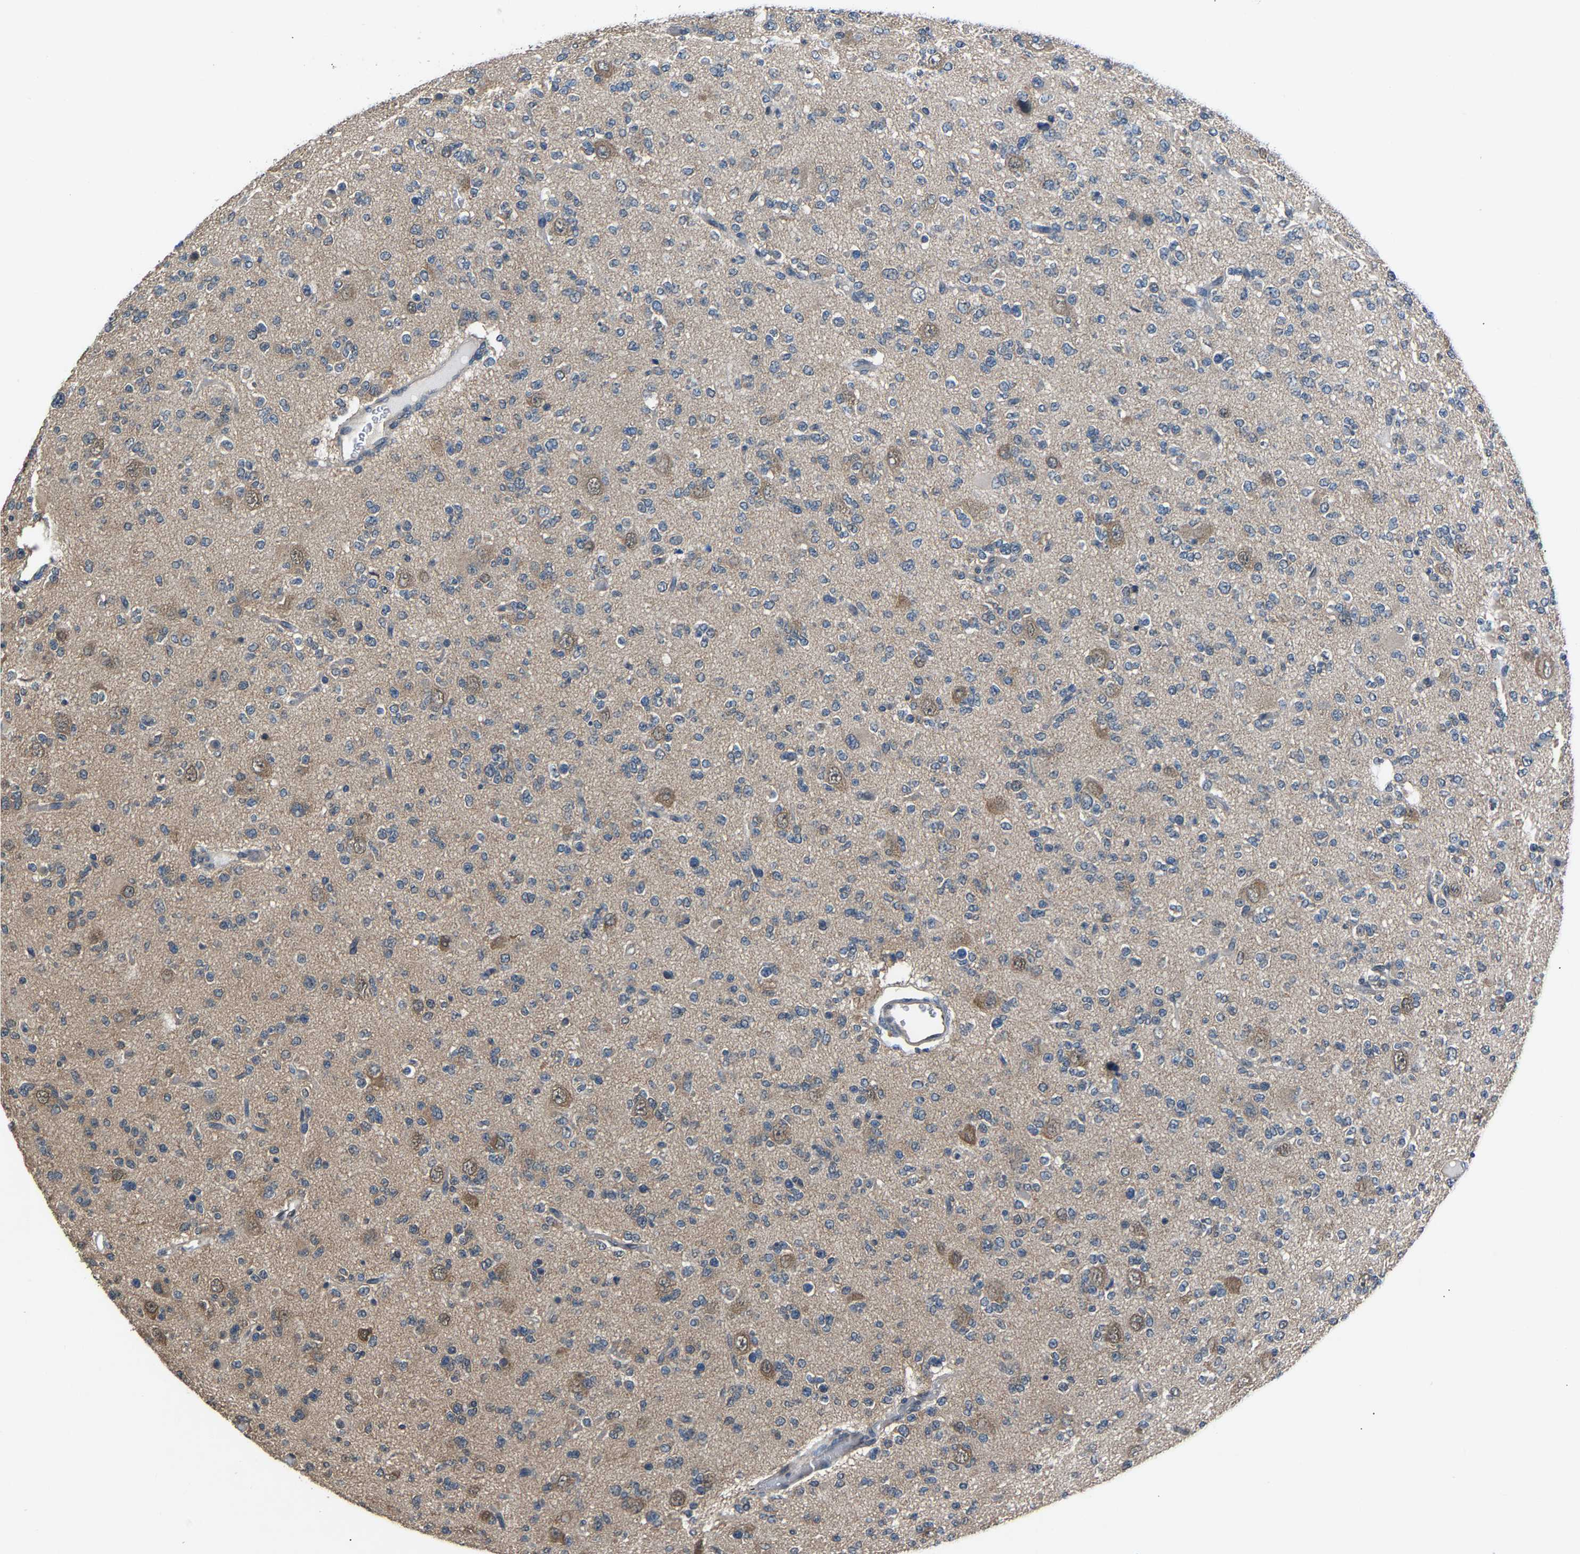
{"staining": {"intensity": "weak", "quantity": "<25%", "location": "cytoplasmic/membranous"}, "tissue": "glioma", "cell_type": "Tumor cells", "image_type": "cancer", "snomed": [{"axis": "morphology", "description": "Glioma, malignant, Low grade"}, {"axis": "topography", "description": "Brain"}], "caption": "The micrograph demonstrates no staining of tumor cells in glioma.", "gene": "ABCC9", "patient": {"sex": "male", "age": 38}}